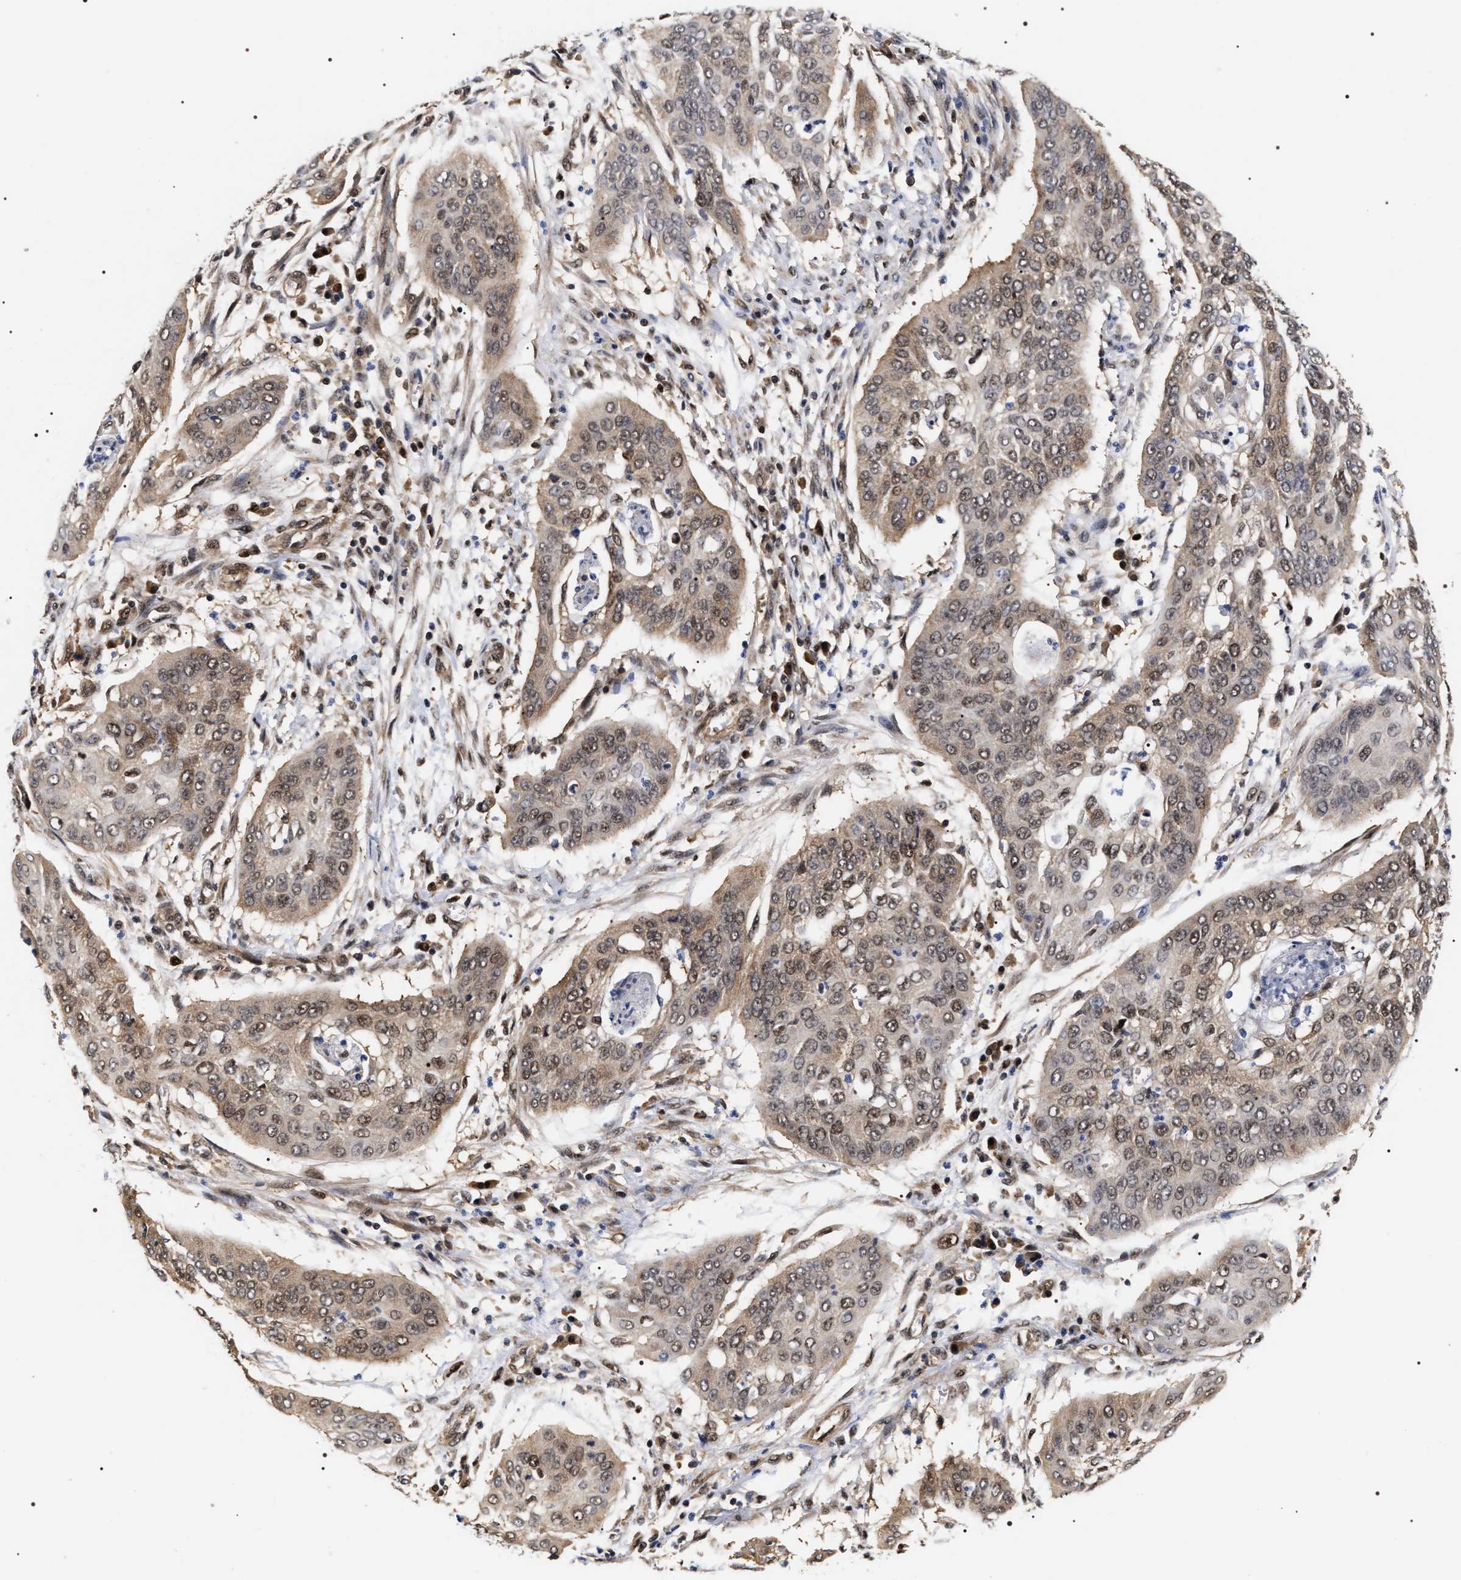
{"staining": {"intensity": "weak", "quantity": ">75%", "location": "cytoplasmic/membranous,nuclear"}, "tissue": "cervical cancer", "cell_type": "Tumor cells", "image_type": "cancer", "snomed": [{"axis": "morphology", "description": "Squamous cell carcinoma, NOS"}, {"axis": "topography", "description": "Cervix"}], "caption": "Cervical cancer tissue shows weak cytoplasmic/membranous and nuclear staining in approximately >75% of tumor cells, visualized by immunohistochemistry. (DAB (3,3'-diaminobenzidine) IHC with brightfield microscopy, high magnification).", "gene": "BAG6", "patient": {"sex": "female", "age": 39}}